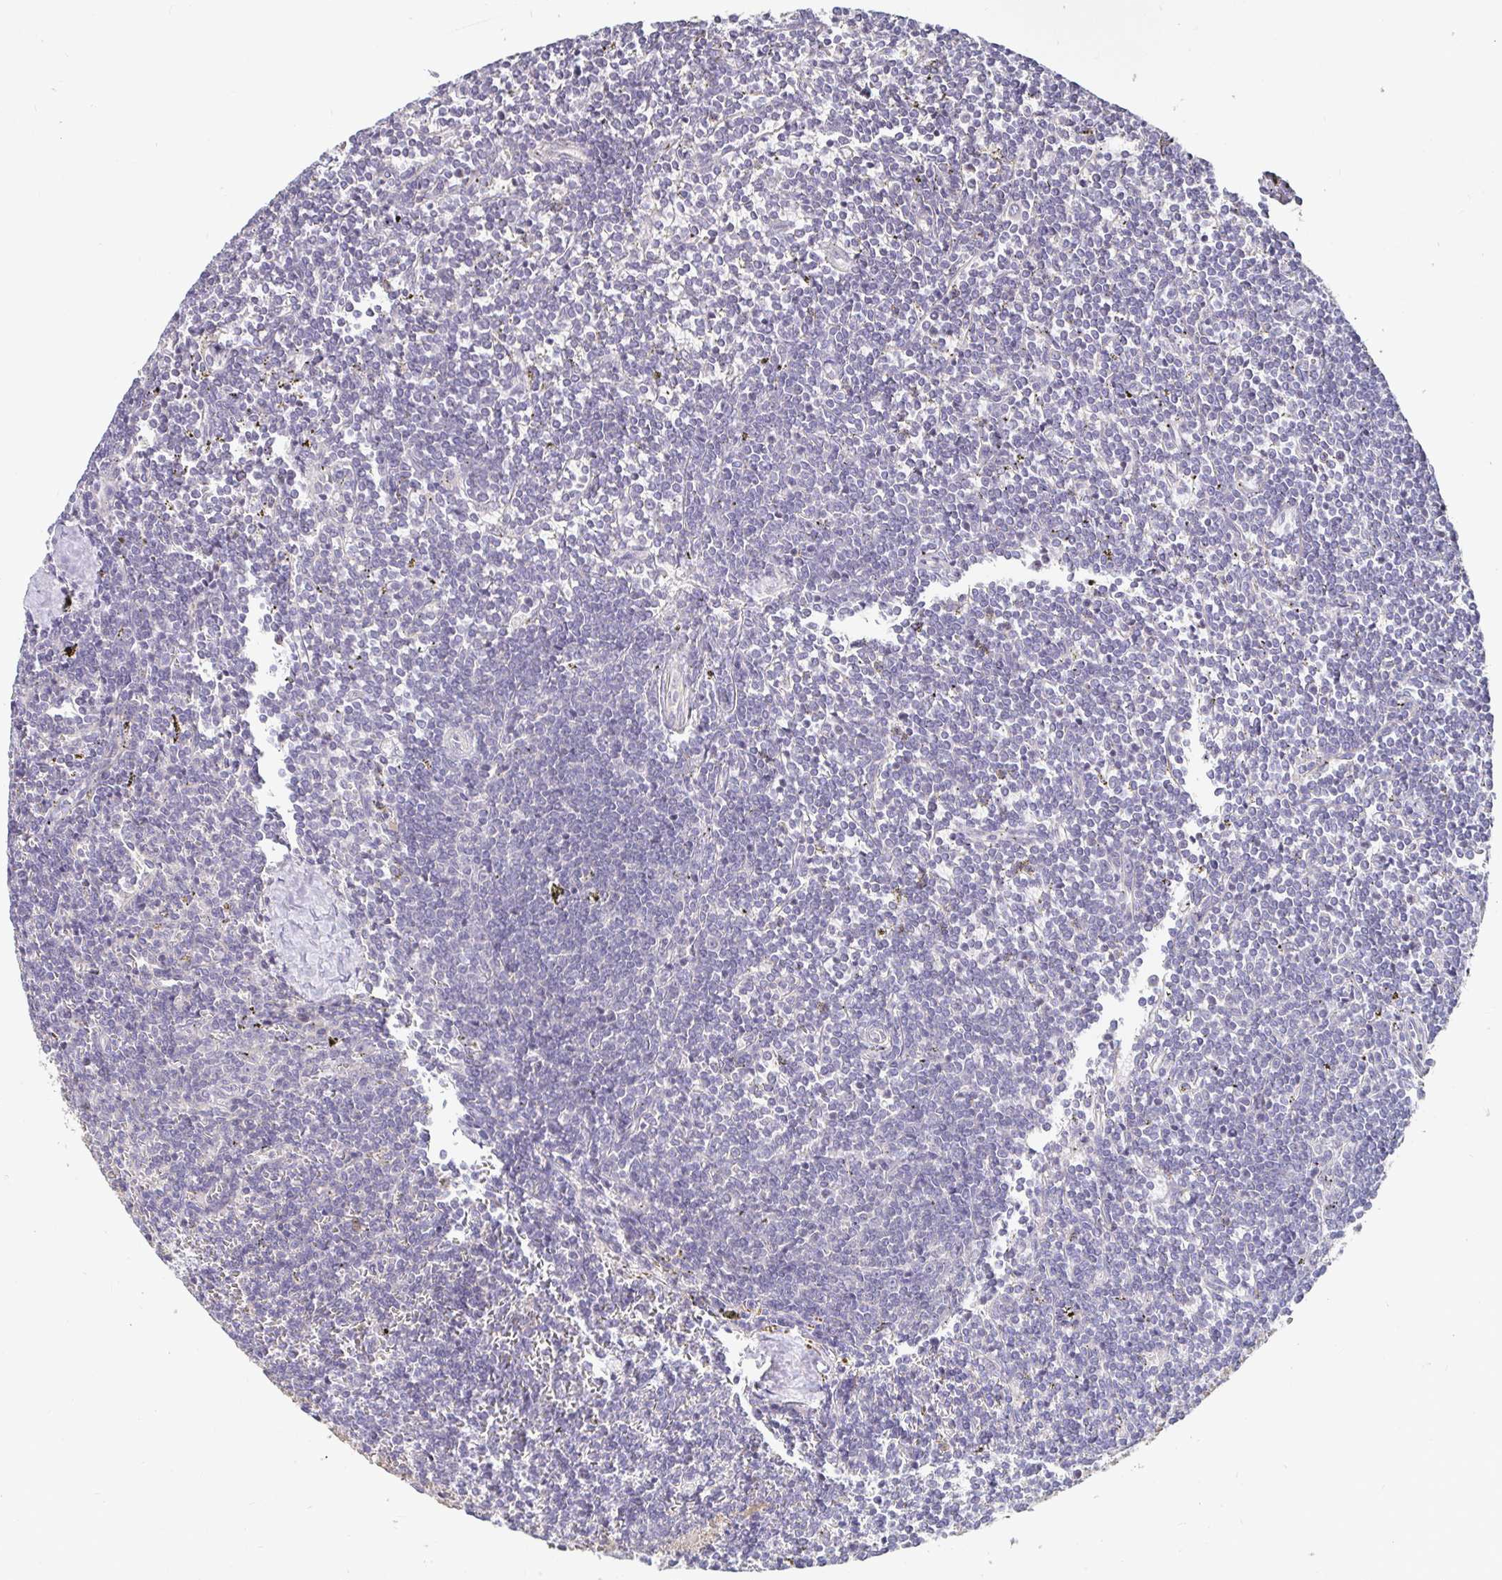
{"staining": {"intensity": "negative", "quantity": "none", "location": "none"}, "tissue": "lymphoma", "cell_type": "Tumor cells", "image_type": "cancer", "snomed": [{"axis": "morphology", "description": "Malignant lymphoma, non-Hodgkin's type, Low grade"}, {"axis": "topography", "description": "Spleen"}], "caption": "Immunohistochemical staining of lymphoma reveals no significant positivity in tumor cells.", "gene": "ANLN", "patient": {"sex": "male", "age": 78}}